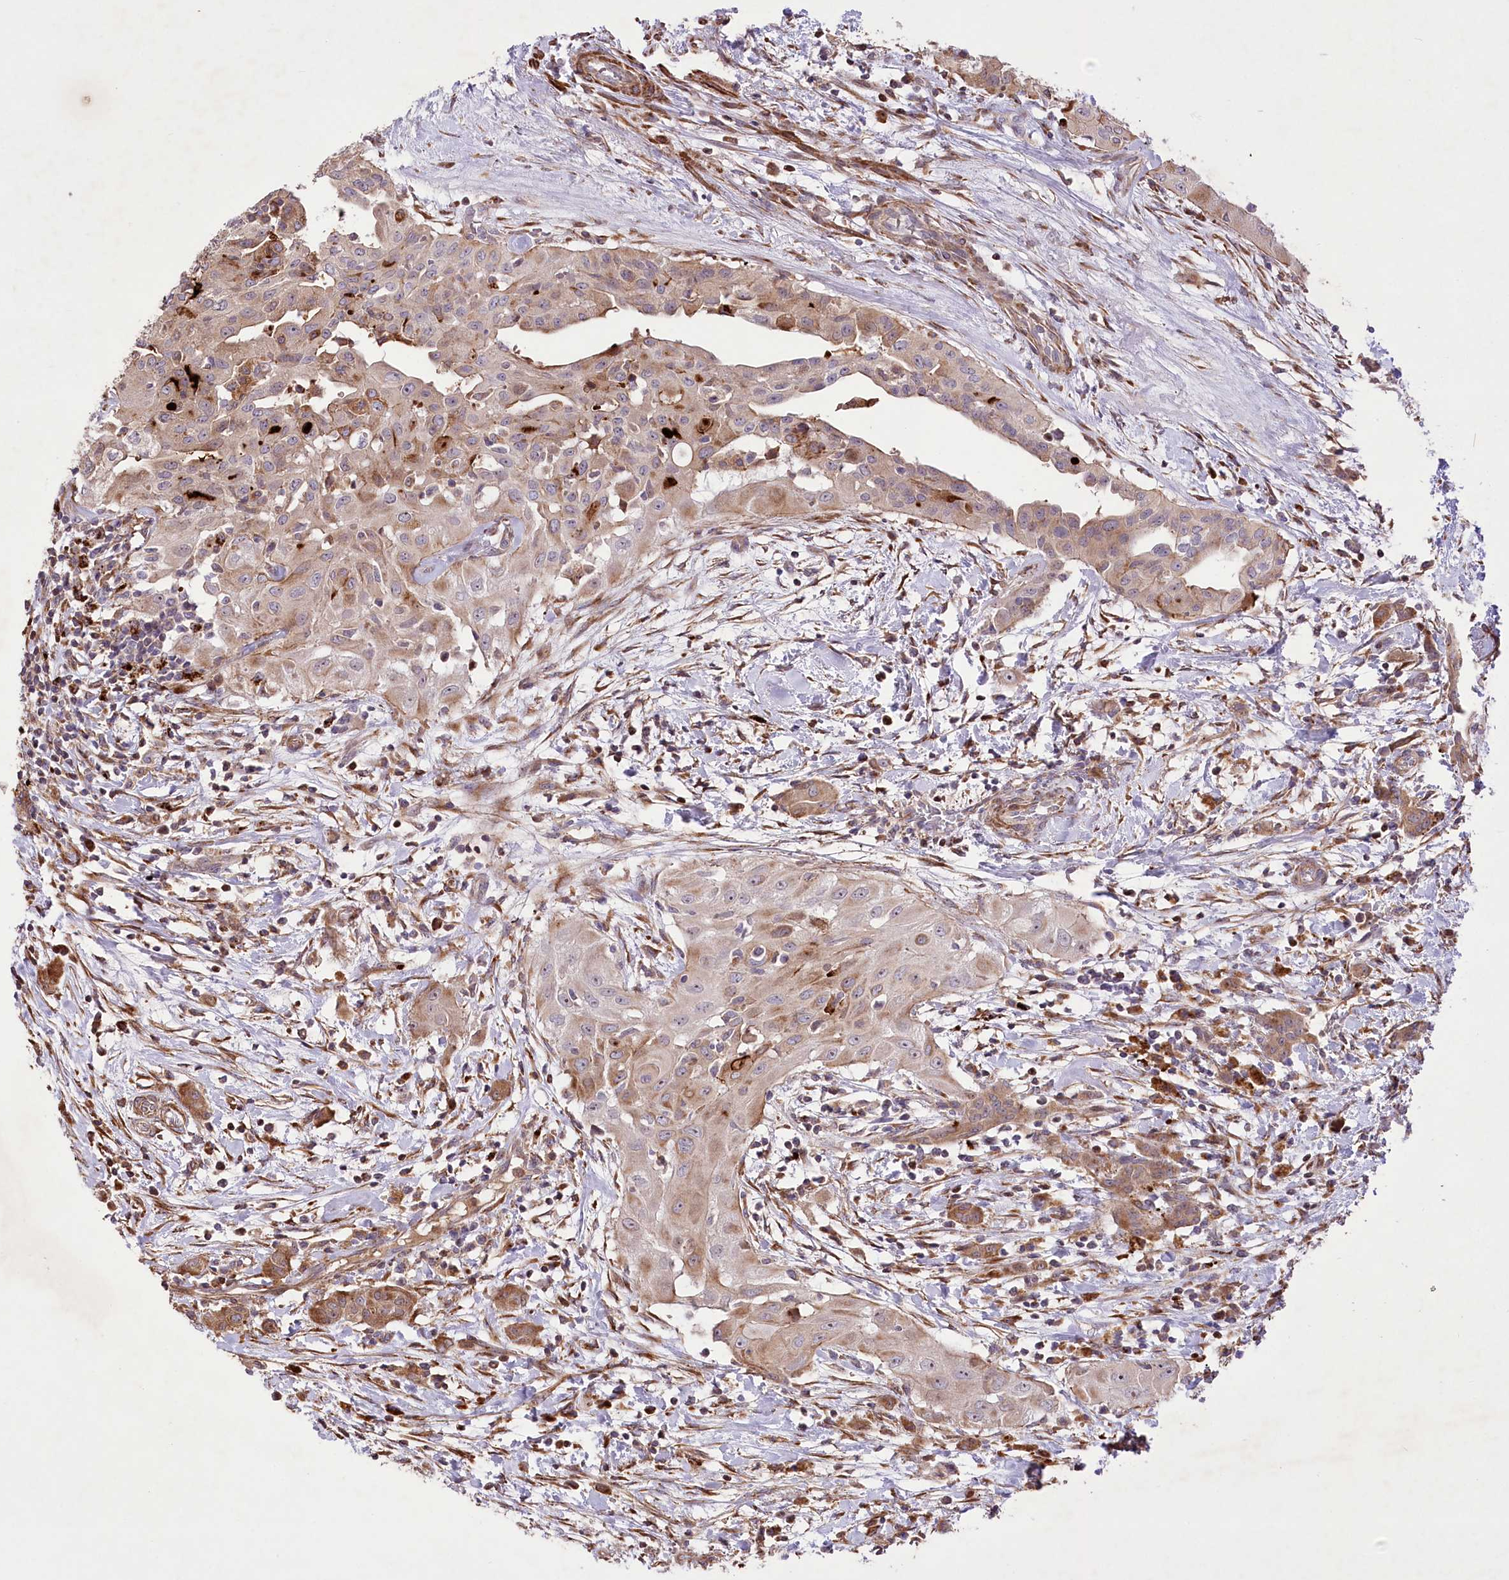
{"staining": {"intensity": "moderate", "quantity": "25%-75%", "location": "cytoplasmic/membranous"}, "tissue": "thyroid cancer", "cell_type": "Tumor cells", "image_type": "cancer", "snomed": [{"axis": "morphology", "description": "Papillary adenocarcinoma, NOS"}, {"axis": "topography", "description": "Thyroid gland"}], "caption": "Thyroid cancer (papillary adenocarcinoma) stained with DAB (3,3'-diaminobenzidine) immunohistochemistry reveals medium levels of moderate cytoplasmic/membranous positivity in about 25%-75% of tumor cells.", "gene": "RNF24", "patient": {"sex": "female", "age": 59}}